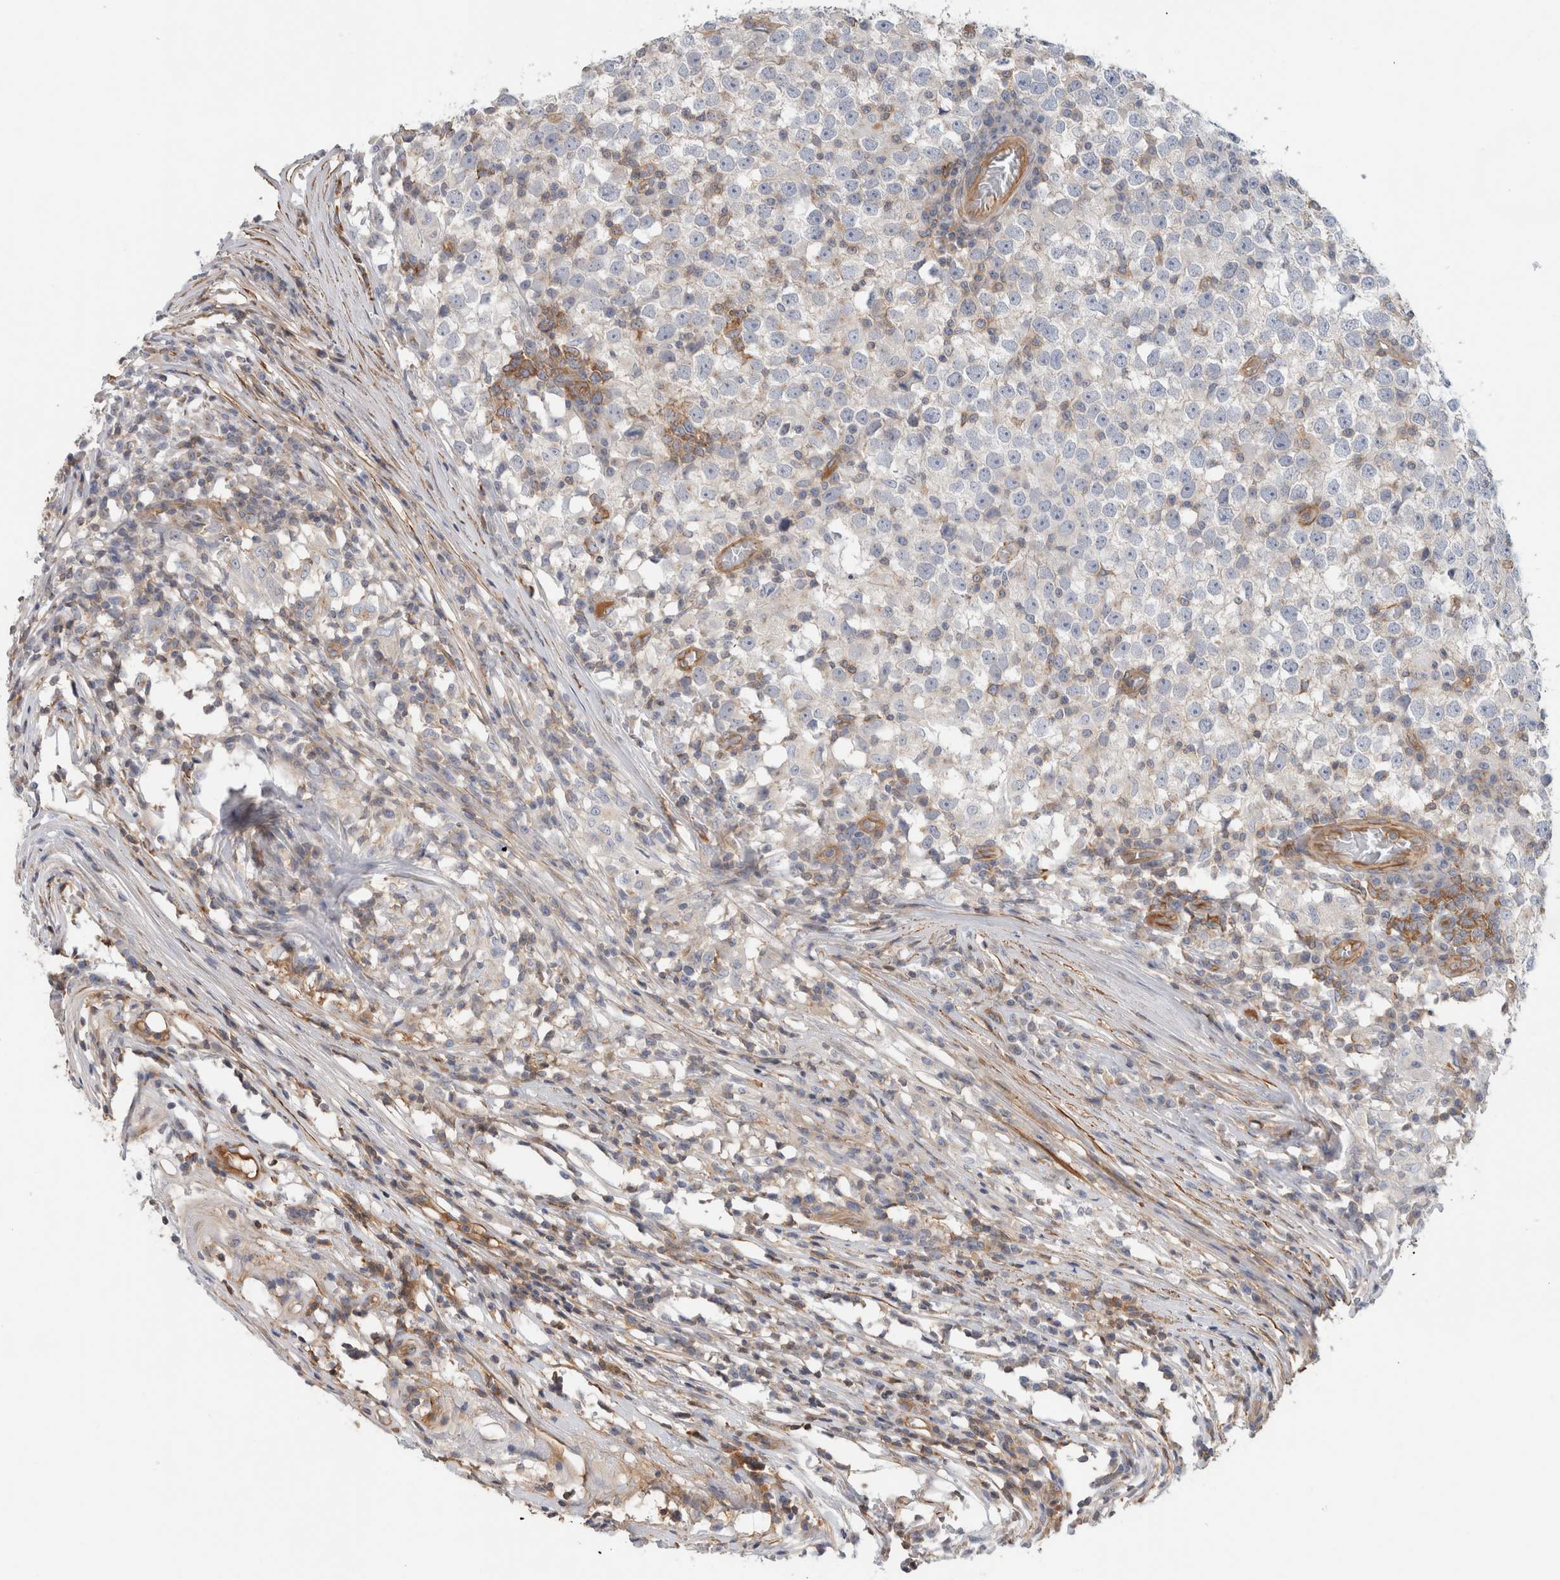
{"staining": {"intensity": "negative", "quantity": "none", "location": "none"}, "tissue": "testis cancer", "cell_type": "Tumor cells", "image_type": "cancer", "snomed": [{"axis": "morphology", "description": "Seminoma, NOS"}, {"axis": "topography", "description": "Testis"}], "caption": "A high-resolution micrograph shows IHC staining of seminoma (testis), which reveals no significant expression in tumor cells.", "gene": "CFI", "patient": {"sex": "male", "age": 65}}